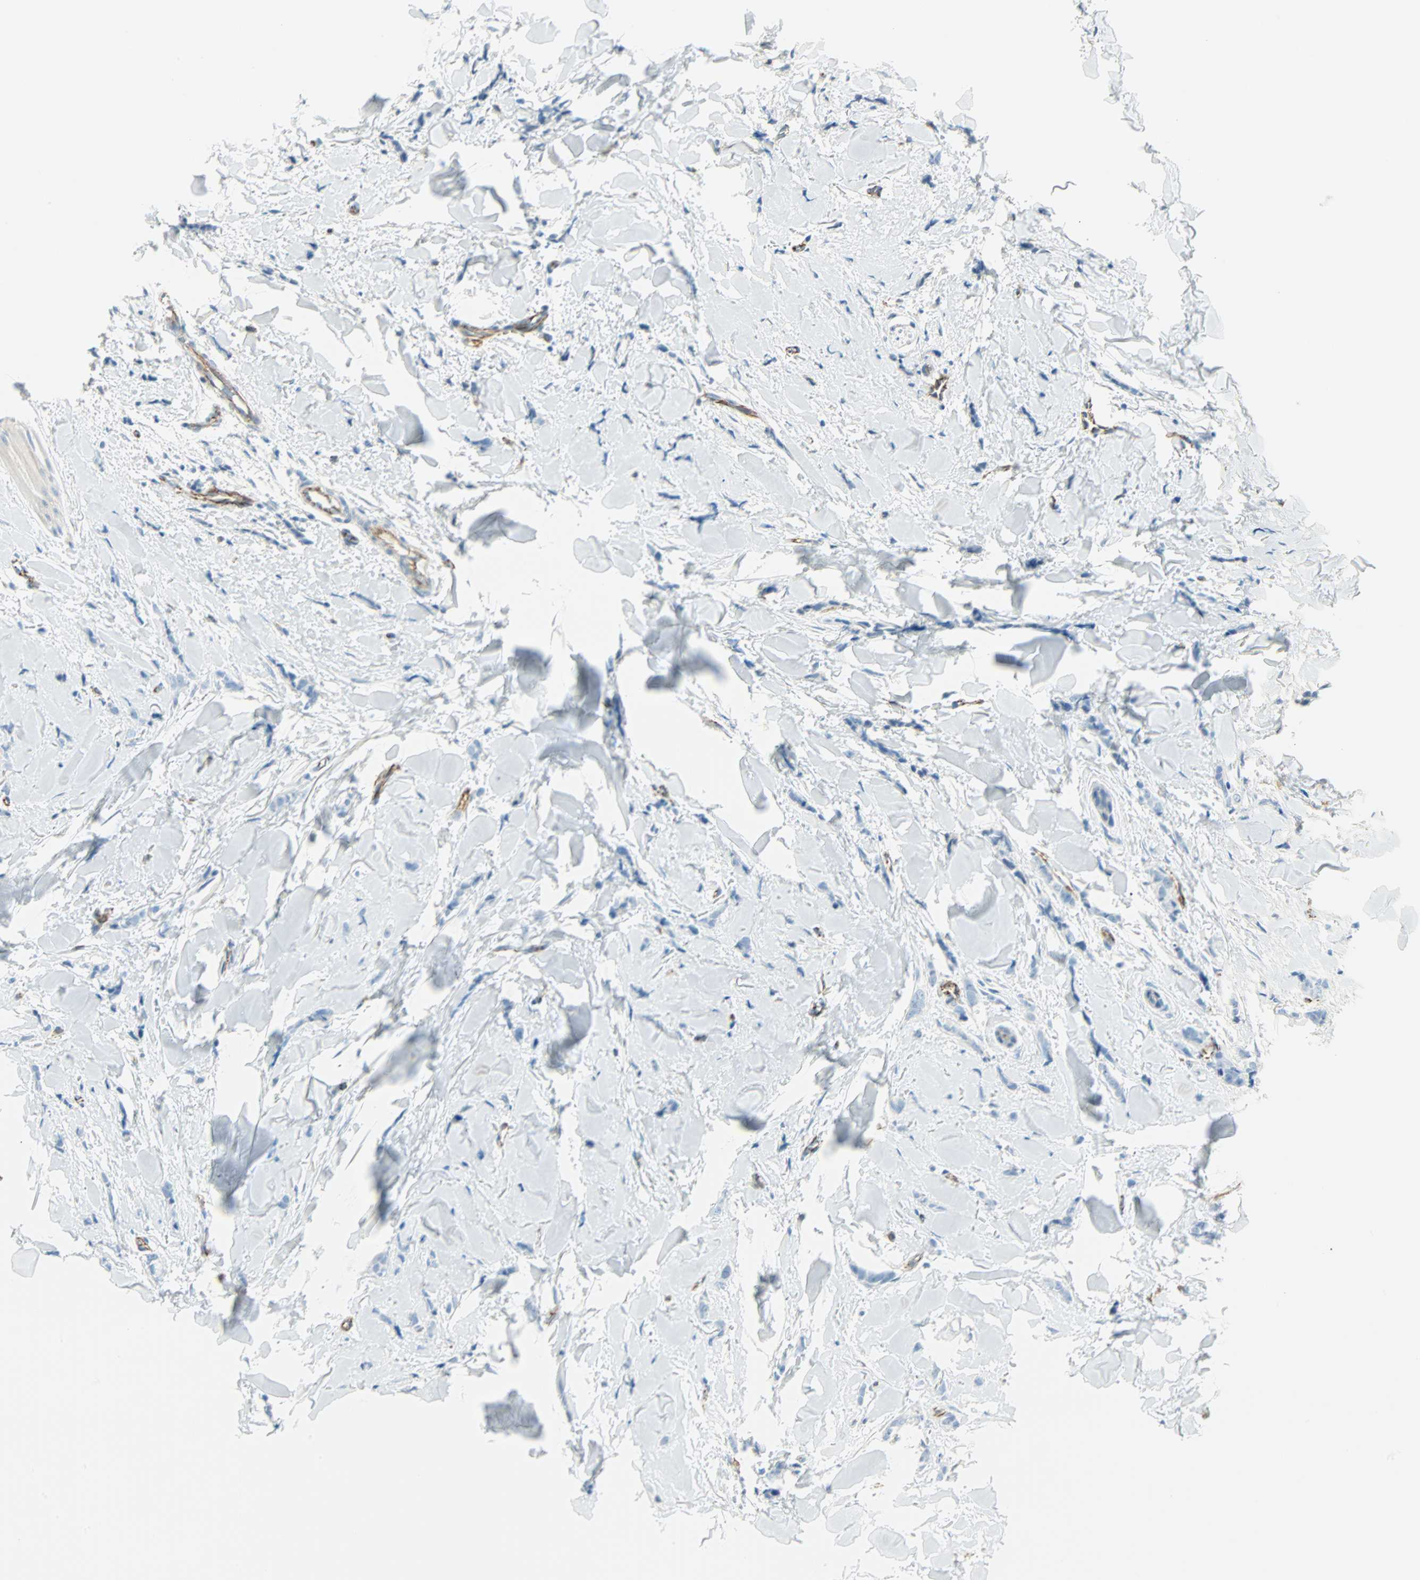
{"staining": {"intensity": "weak", "quantity": "<25%", "location": "cytoplasmic/membranous"}, "tissue": "breast cancer", "cell_type": "Tumor cells", "image_type": "cancer", "snomed": [{"axis": "morphology", "description": "Lobular carcinoma"}, {"axis": "topography", "description": "Skin"}, {"axis": "topography", "description": "Breast"}], "caption": "This is an IHC histopathology image of breast lobular carcinoma. There is no positivity in tumor cells.", "gene": "VPS9D1", "patient": {"sex": "female", "age": 46}}